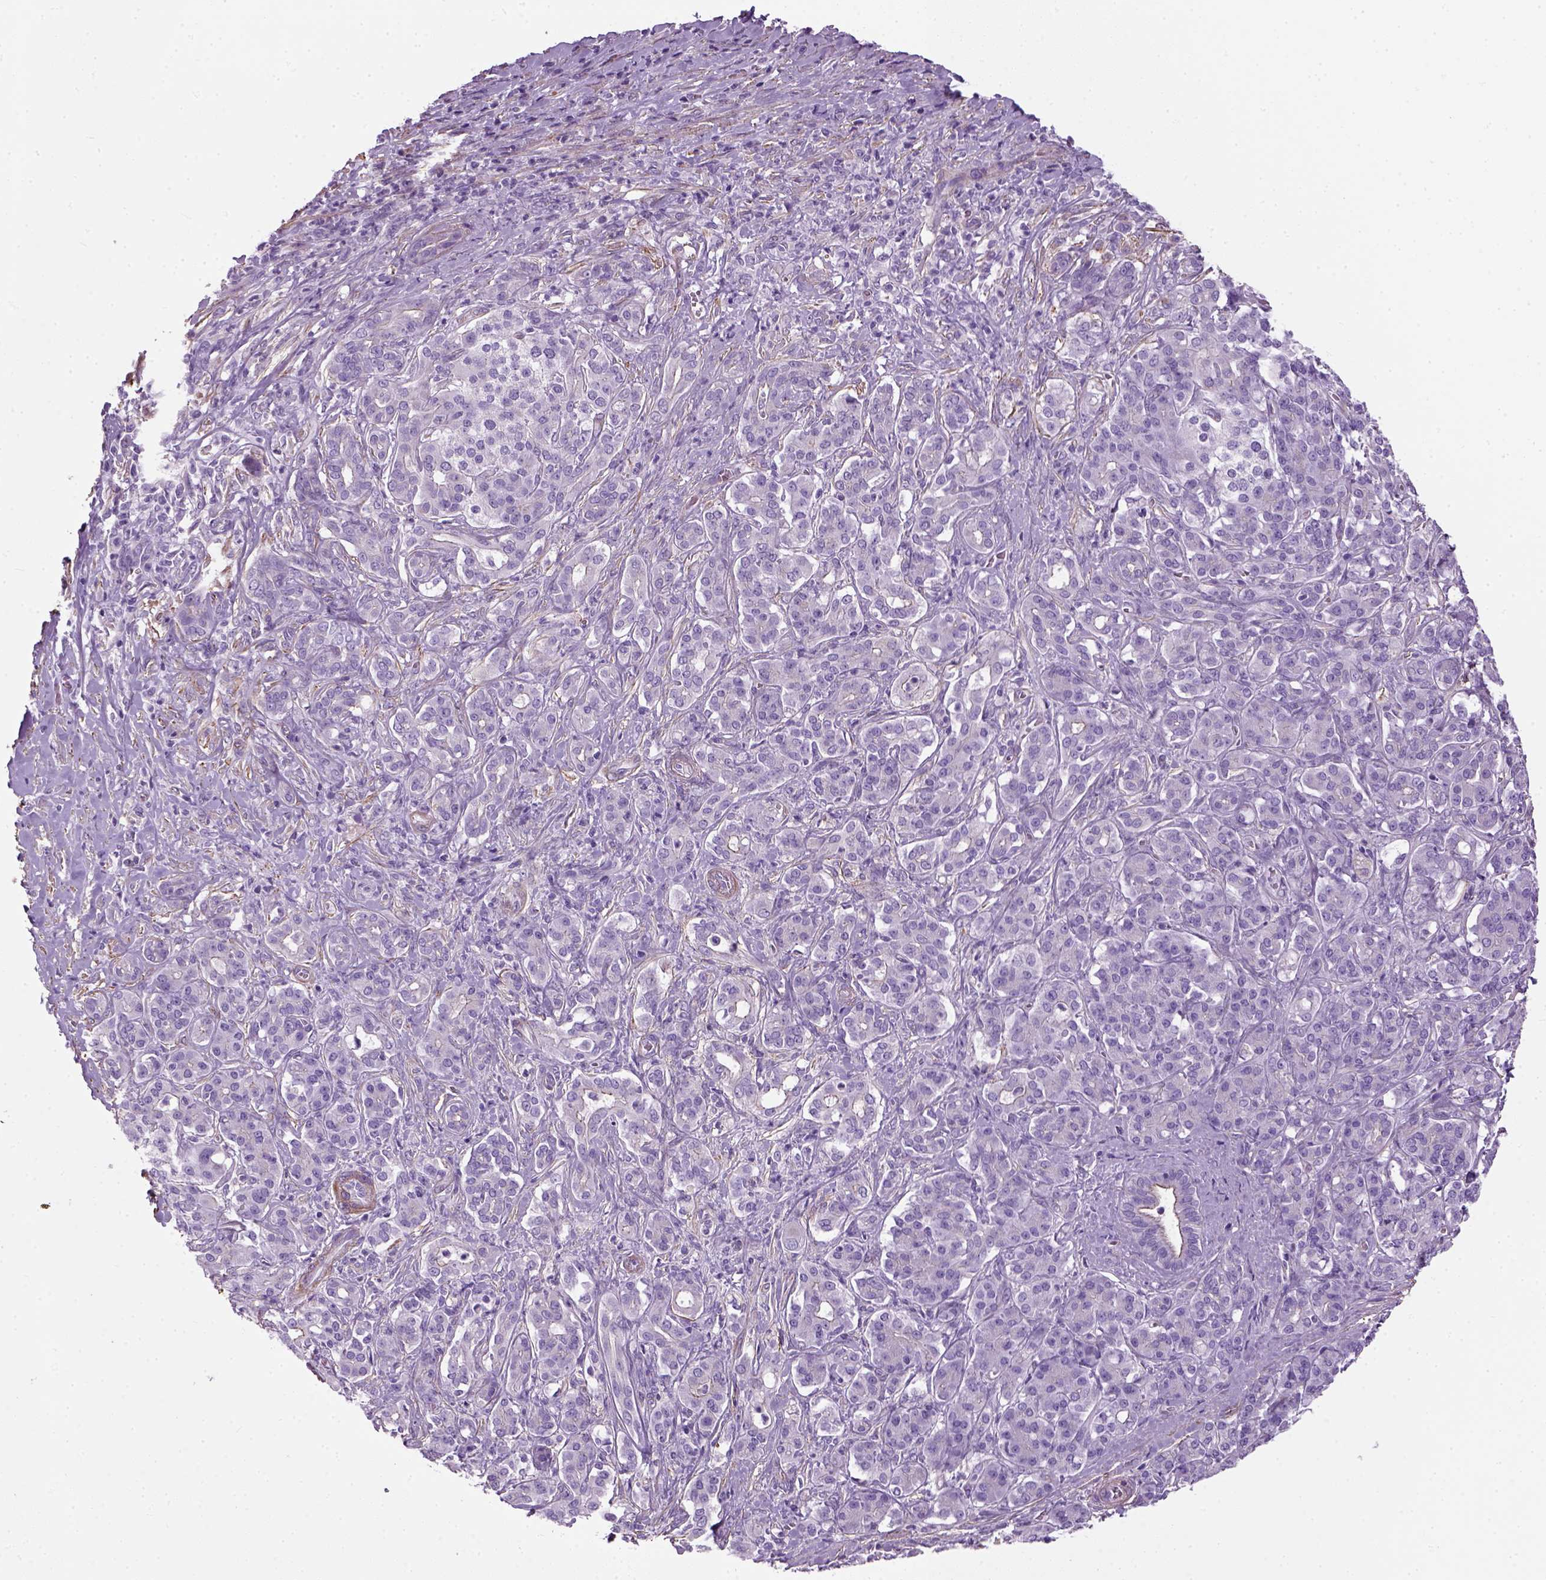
{"staining": {"intensity": "negative", "quantity": "none", "location": "none"}, "tissue": "pancreatic cancer", "cell_type": "Tumor cells", "image_type": "cancer", "snomed": [{"axis": "morphology", "description": "Normal tissue, NOS"}, {"axis": "morphology", "description": "Inflammation, NOS"}, {"axis": "morphology", "description": "Adenocarcinoma, NOS"}, {"axis": "topography", "description": "Pancreas"}], "caption": "This is an immunohistochemistry micrograph of human adenocarcinoma (pancreatic). There is no positivity in tumor cells.", "gene": "FAM161A", "patient": {"sex": "male", "age": 57}}